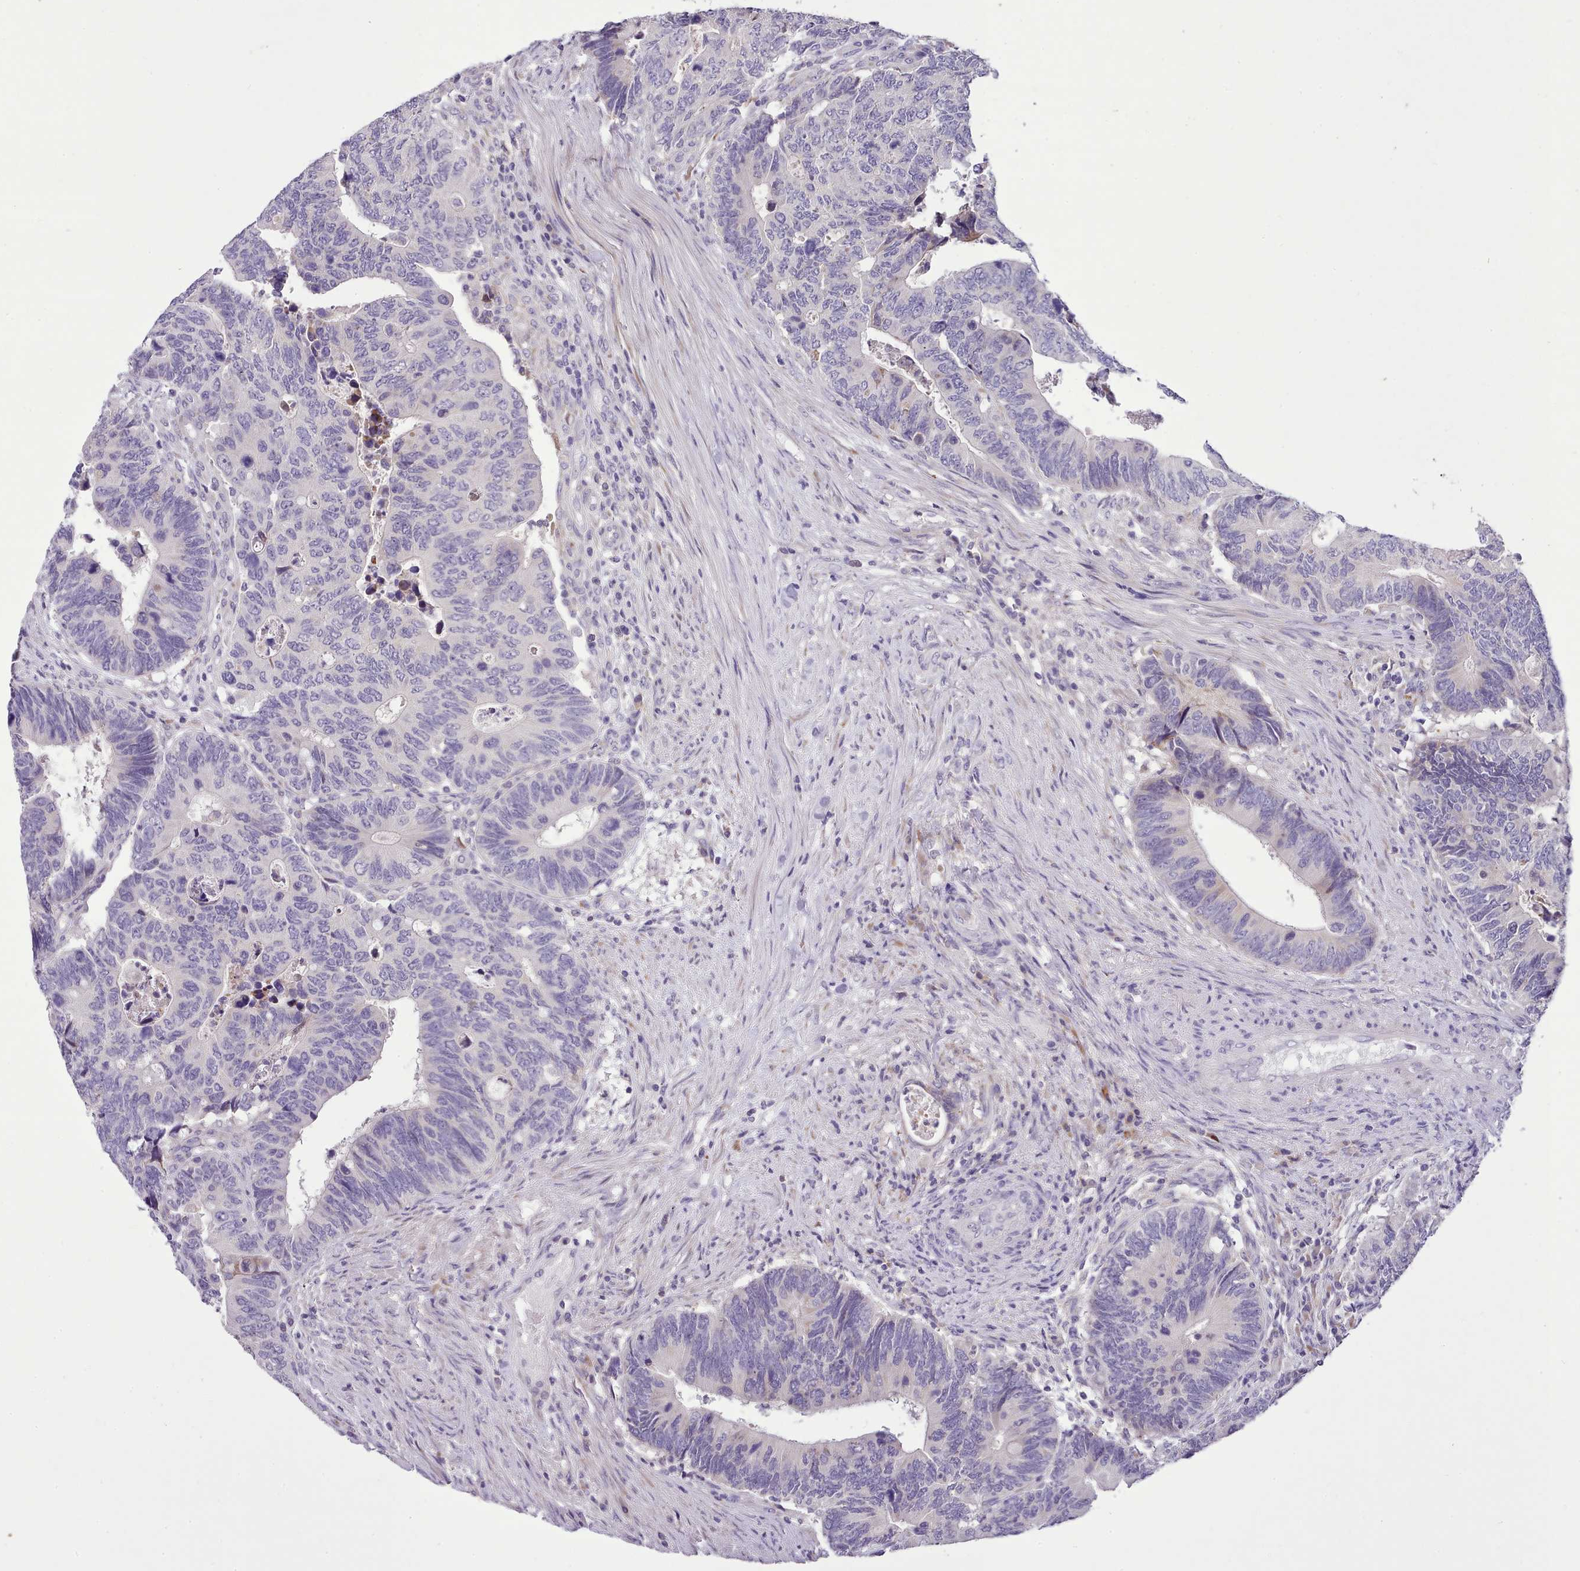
{"staining": {"intensity": "negative", "quantity": "none", "location": "none"}, "tissue": "colorectal cancer", "cell_type": "Tumor cells", "image_type": "cancer", "snomed": [{"axis": "morphology", "description": "Adenocarcinoma, NOS"}, {"axis": "topography", "description": "Colon"}], "caption": "DAB (3,3'-diaminobenzidine) immunohistochemical staining of human colorectal cancer reveals no significant positivity in tumor cells.", "gene": "FAM83E", "patient": {"sex": "male", "age": 87}}